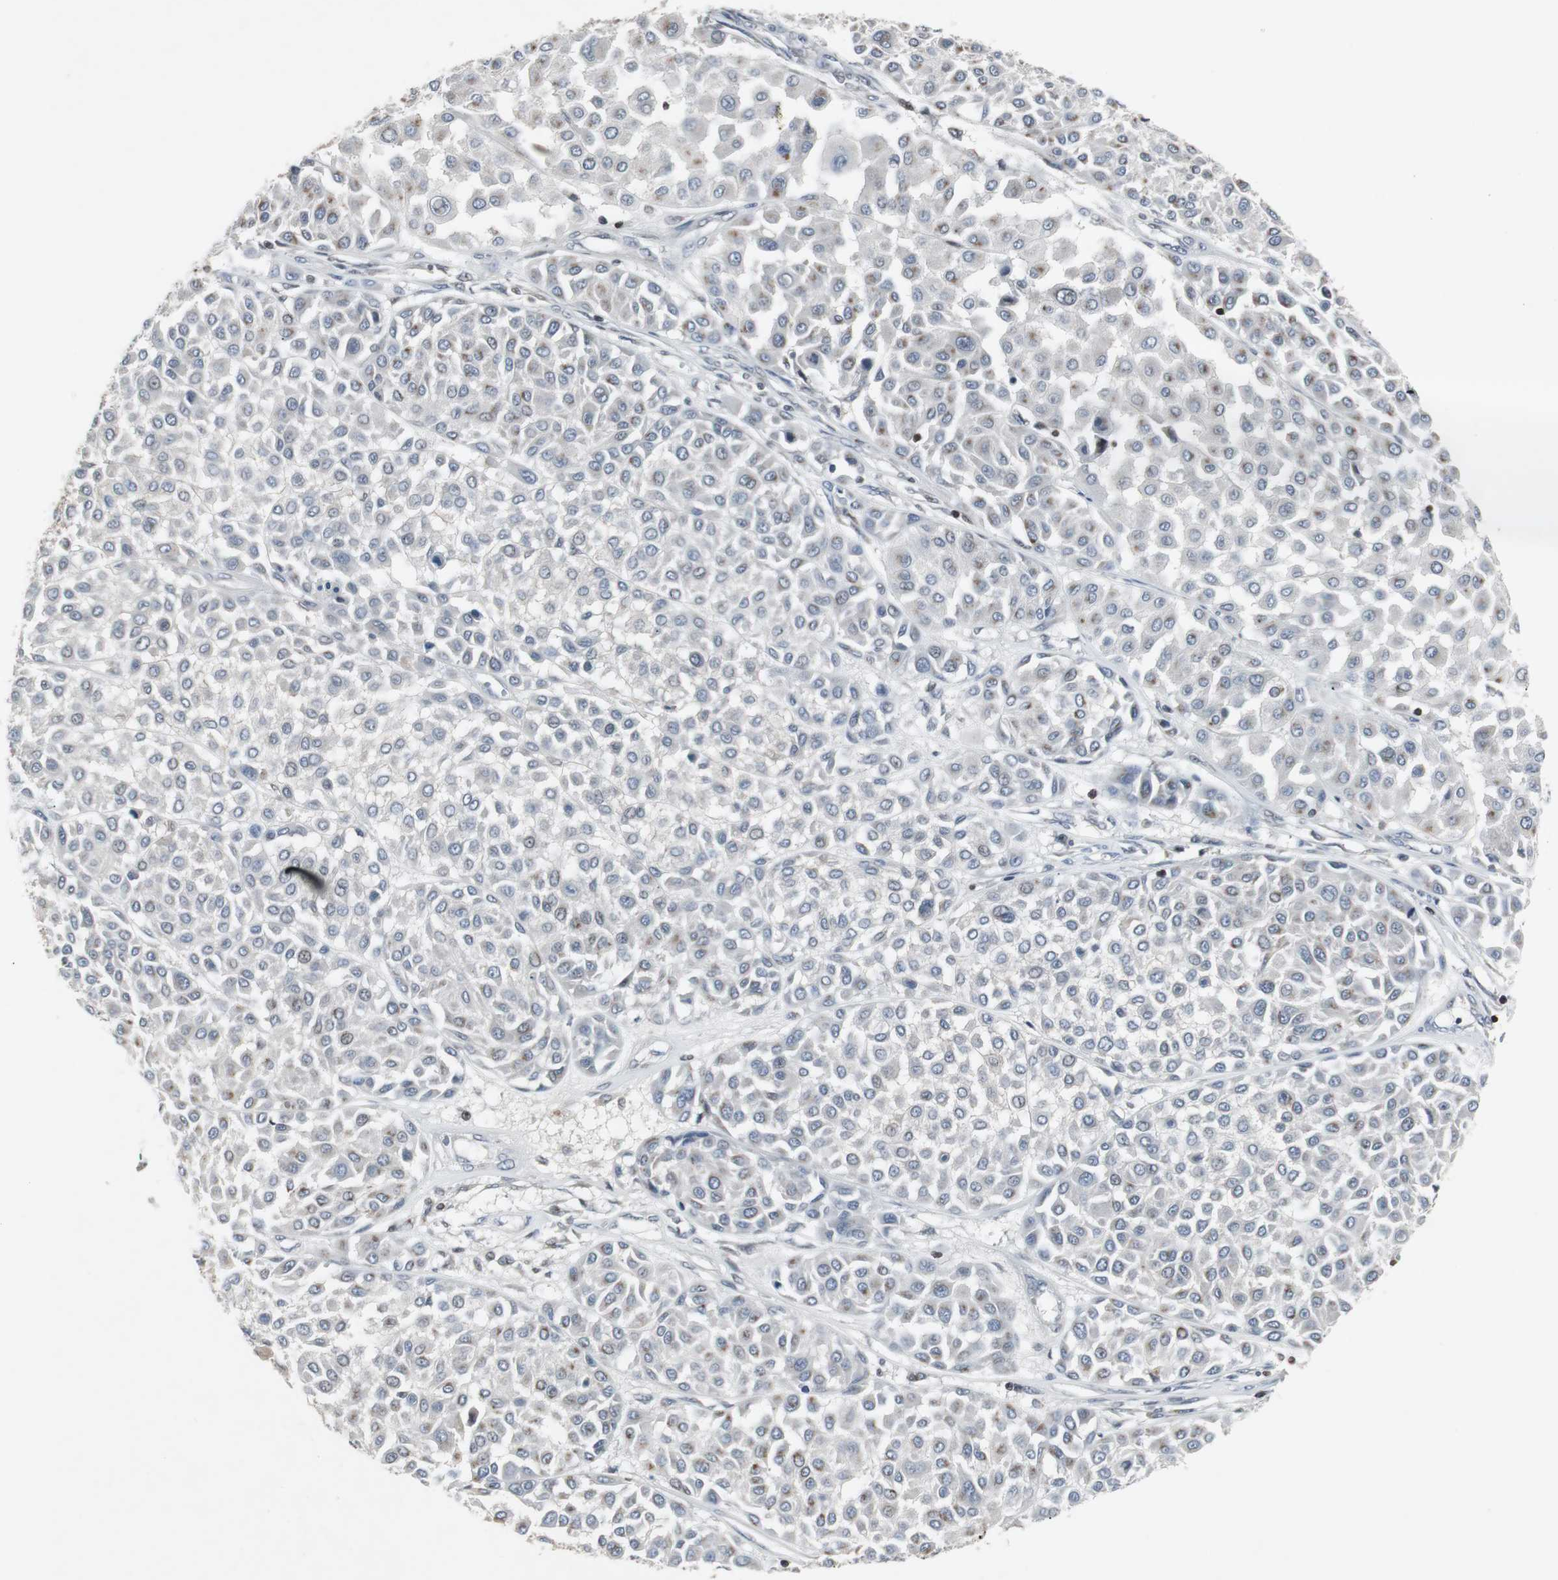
{"staining": {"intensity": "moderate", "quantity": "<25%", "location": "cytoplasmic/membranous"}, "tissue": "melanoma", "cell_type": "Tumor cells", "image_type": "cancer", "snomed": [{"axis": "morphology", "description": "Malignant melanoma, Metastatic site"}, {"axis": "topography", "description": "Soft tissue"}], "caption": "The histopathology image exhibits staining of malignant melanoma (metastatic site), revealing moderate cytoplasmic/membranous protein staining (brown color) within tumor cells.", "gene": "ZNF396", "patient": {"sex": "male", "age": 41}}